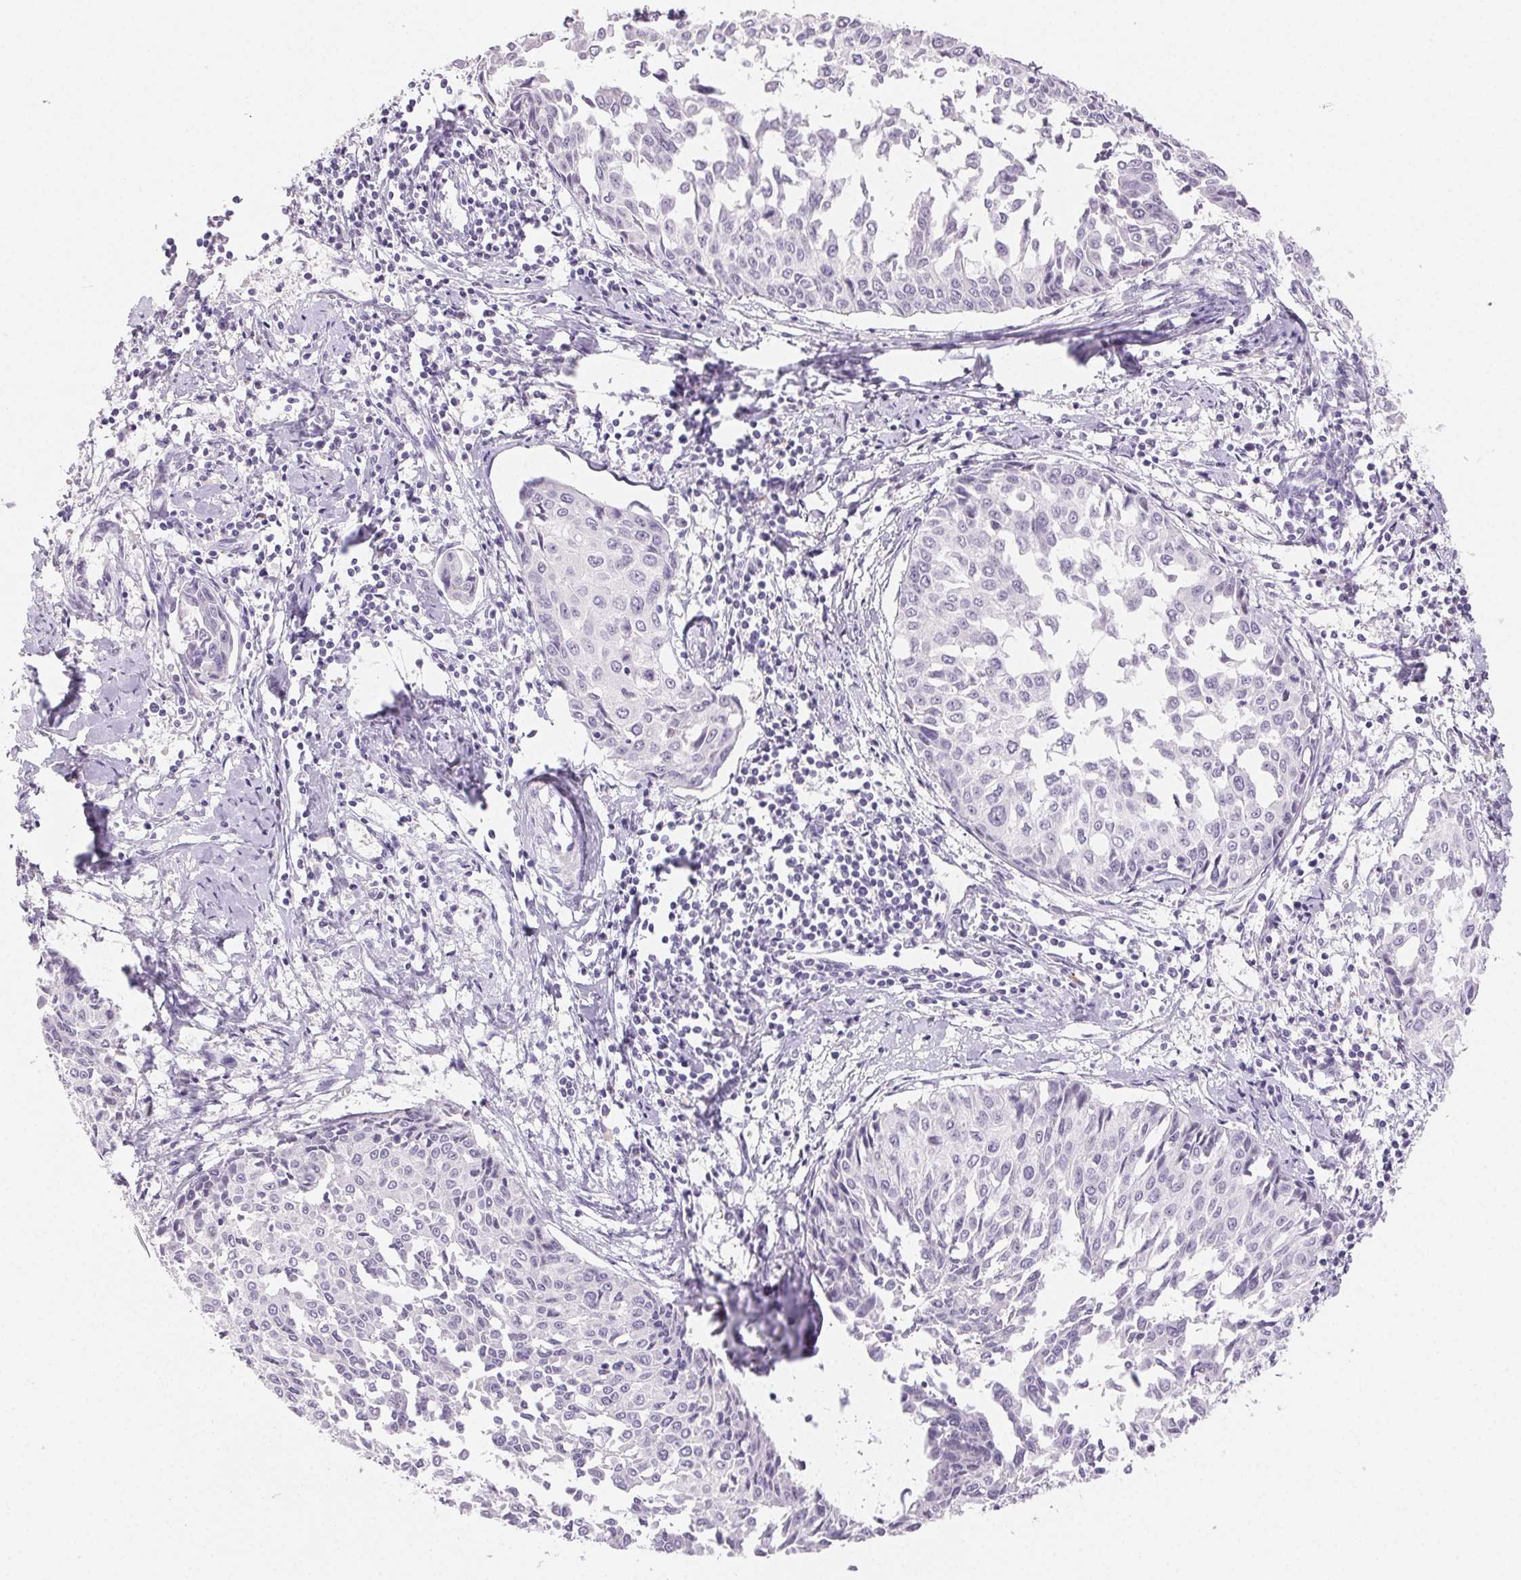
{"staining": {"intensity": "negative", "quantity": "none", "location": "none"}, "tissue": "cervical cancer", "cell_type": "Tumor cells", "image_type": "cancer", "snomed": [{"axis": "morphology", "description": "Squamous cell carcinoma, NOS"}, {"axis": "topography", "description": "Cervix"}], "caption": "Tumor cells show no significant protein staining in cervical cancer (squamous cell carcinoma).", "gene": "BPIFB2", "patient": {"sex": "female", "age": 50}}